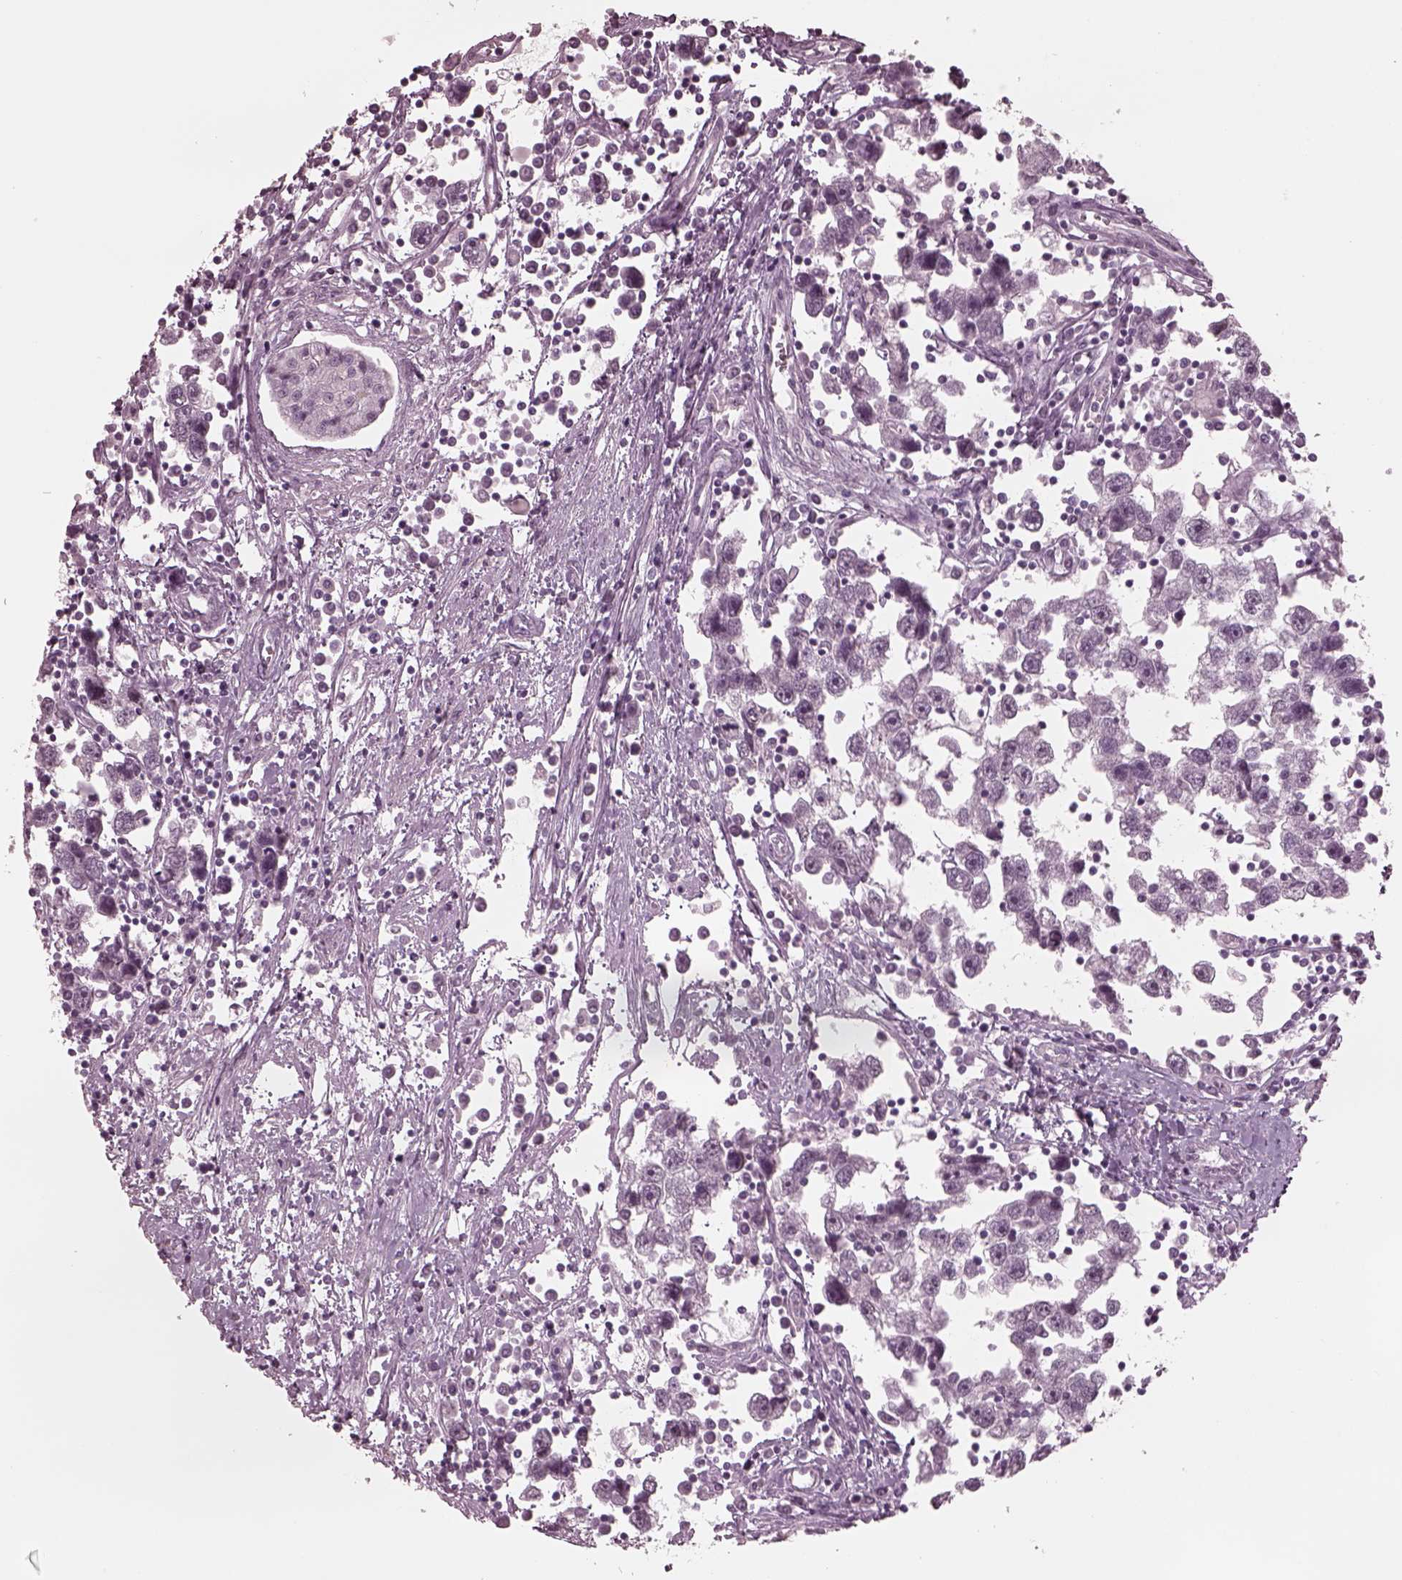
{"staining": {"intensity": "negative", "quantity": "none", "location": "none"}, "tissue": "testis cancer", "cell_type": "Tumor cells", "image_type": "cancer", "snomed": [{"axis": "morphology", "description": "Seminoma, NOS"}, {"axis": "topography", "description": "Testis"}], "caption": "Tumor cells are negative for brown protein staining in testis cancer.", "gene": "YY2", "patient": {"sex": "male", "age": 30}}